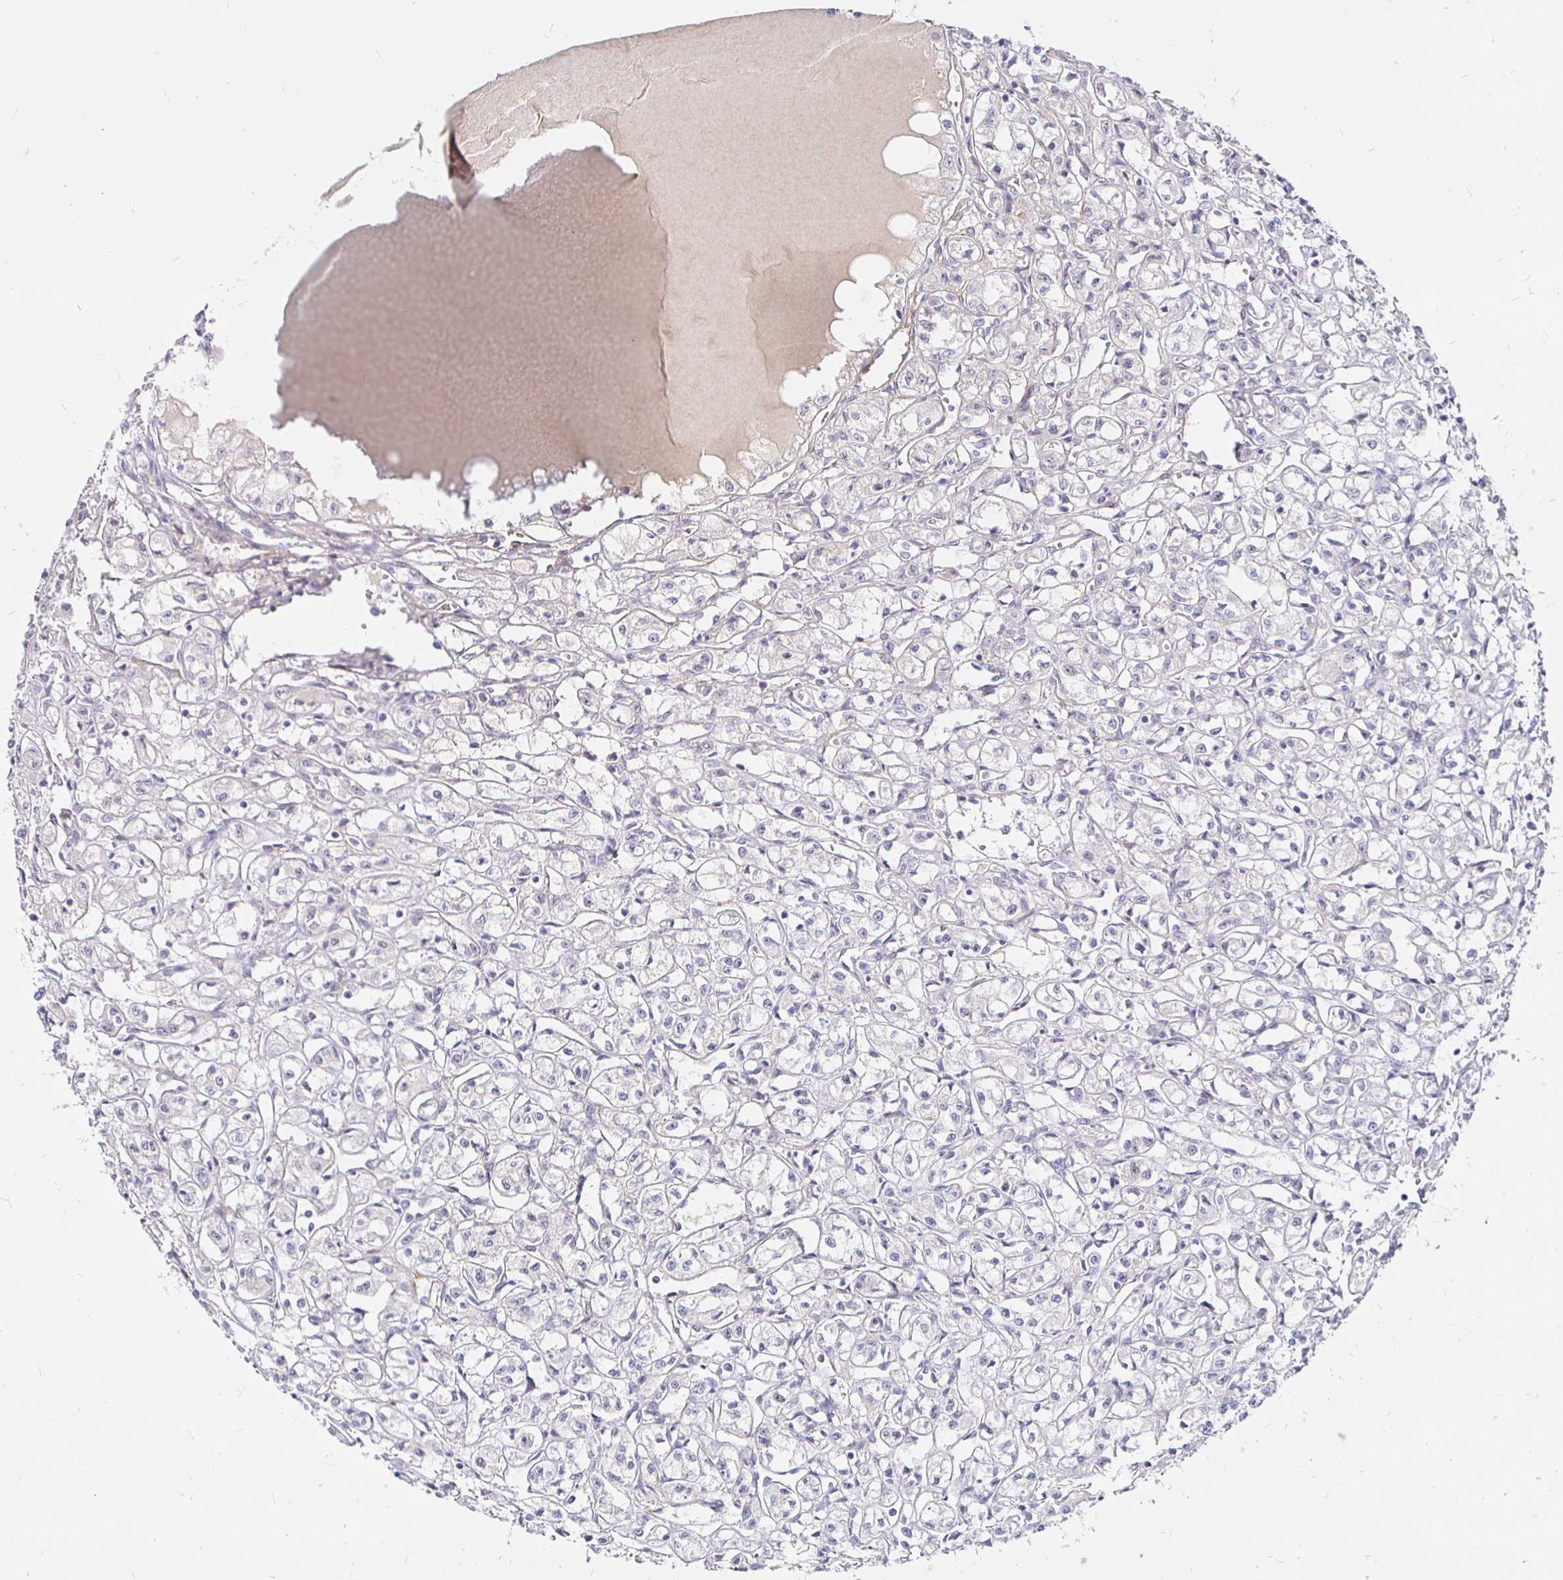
{"staining": {"intensity": "negative", "quantity": "none", "location": "none"}, "tissue": "renal cancer", "cell_type": "Tumor cells", "image_type": "cancer", "snomed": [{"axis": "morphology", "description": "Adenocarcinoma, NOS"}, {"axis": "topography", "description": "Kidney"}], "caption": "The histopathology image displays no staining of tumor cells in renal cancer.", "gene": "PALM2AKAP2", "patient": {"sex": "male", "age": 56}}